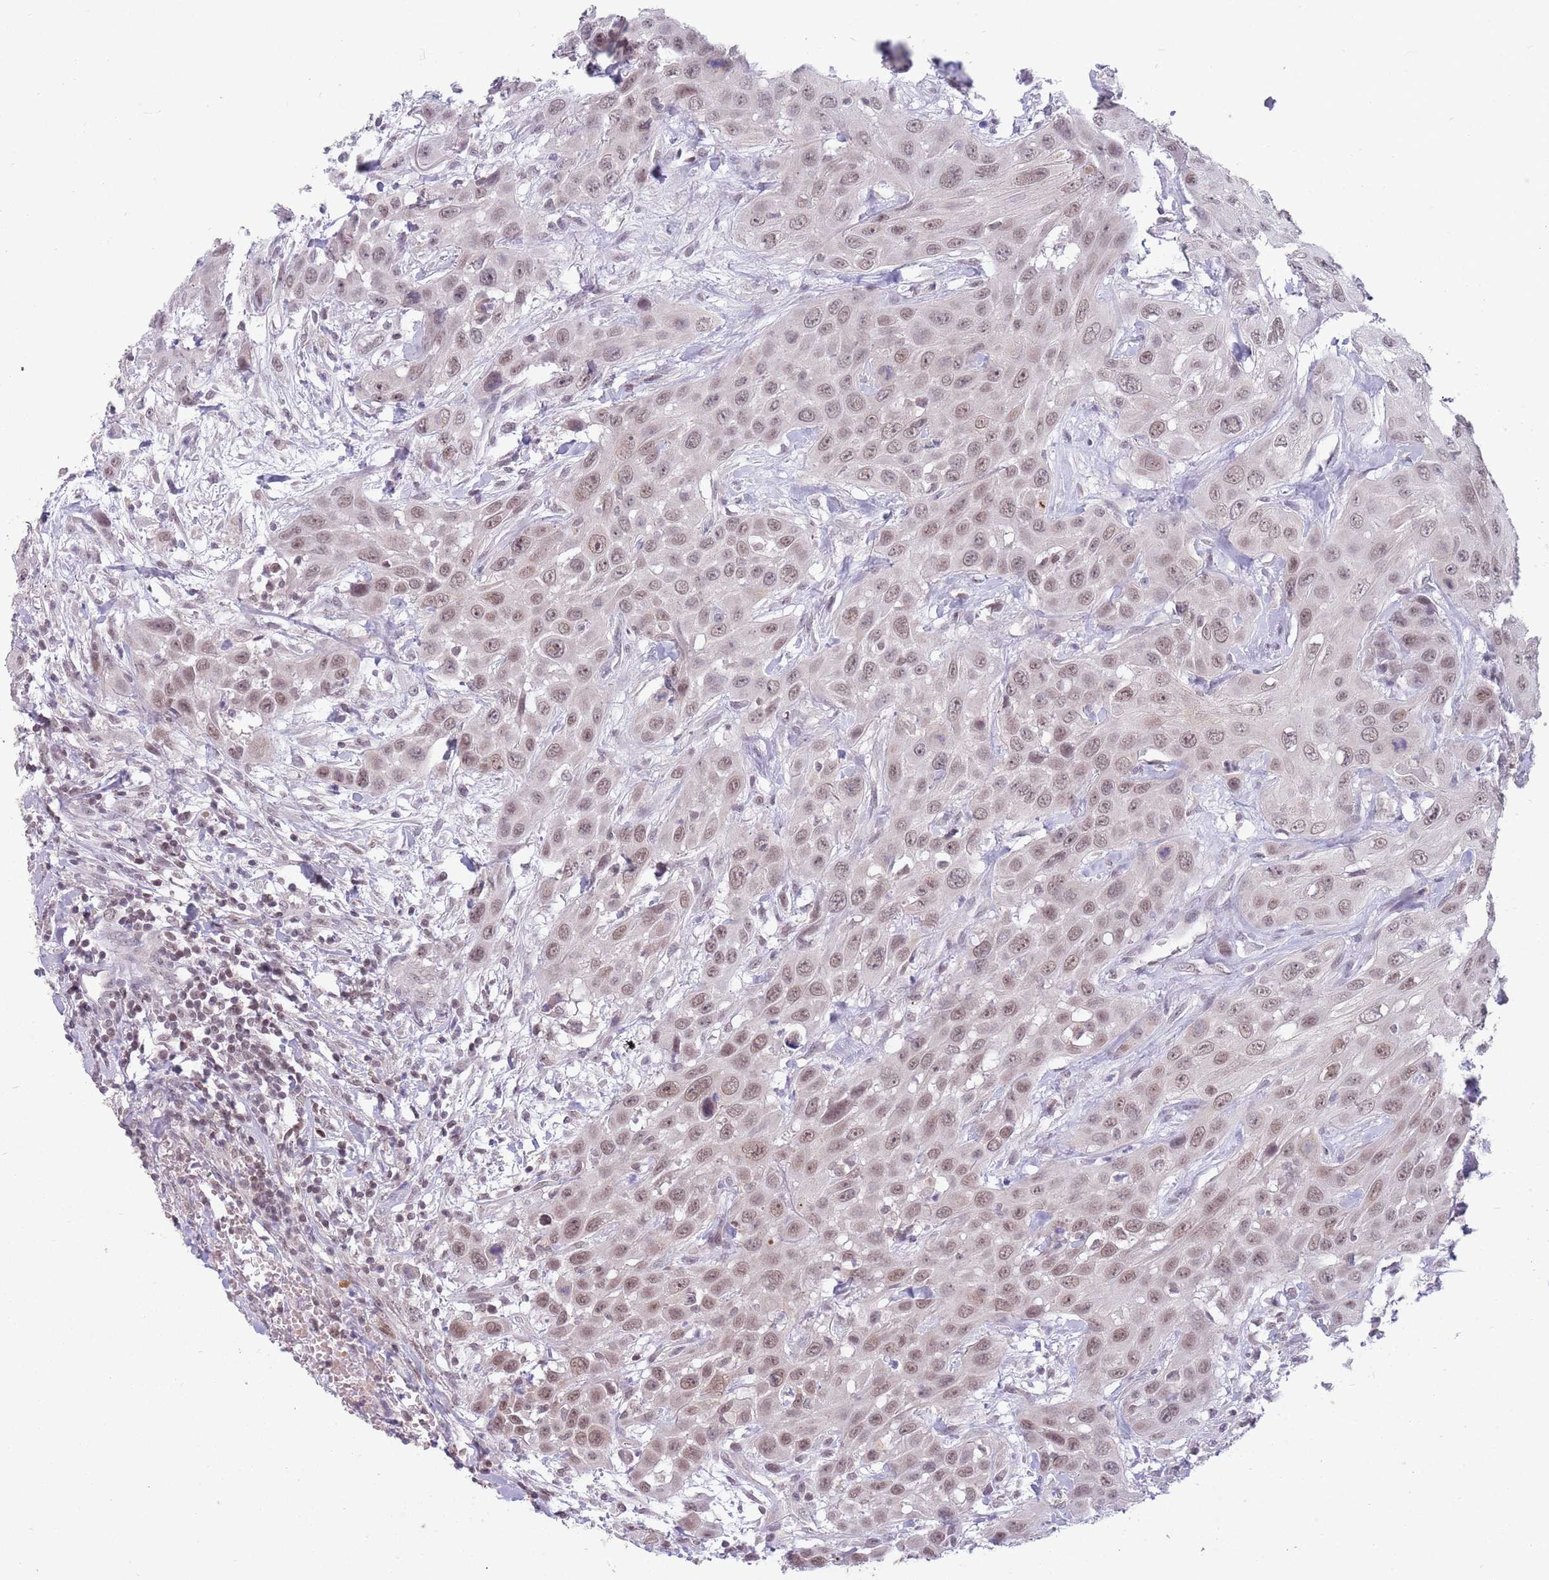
{"staining": {"intensity": "moderate", "quantity": ">75%", "location": "nuclear"}, "tissue": "head and neck cancer", "cell_type": "Tumor cells", "image_type": "cancer", "snomed": [{"axis": "morphology", "description": "Squamous cell carcinoma, NOS"}, {"axis": "topography", "description": "Head-Neck"}], "caption": "Immunohistochemical staining of human head and neck cancer (squamous cell carcinoma) exhibits medium levels of moderate nuclear expression in approximately >75% of tumor cells.", "gene": "ZNF574", "patient": {"sex": "male", "age": 81}}